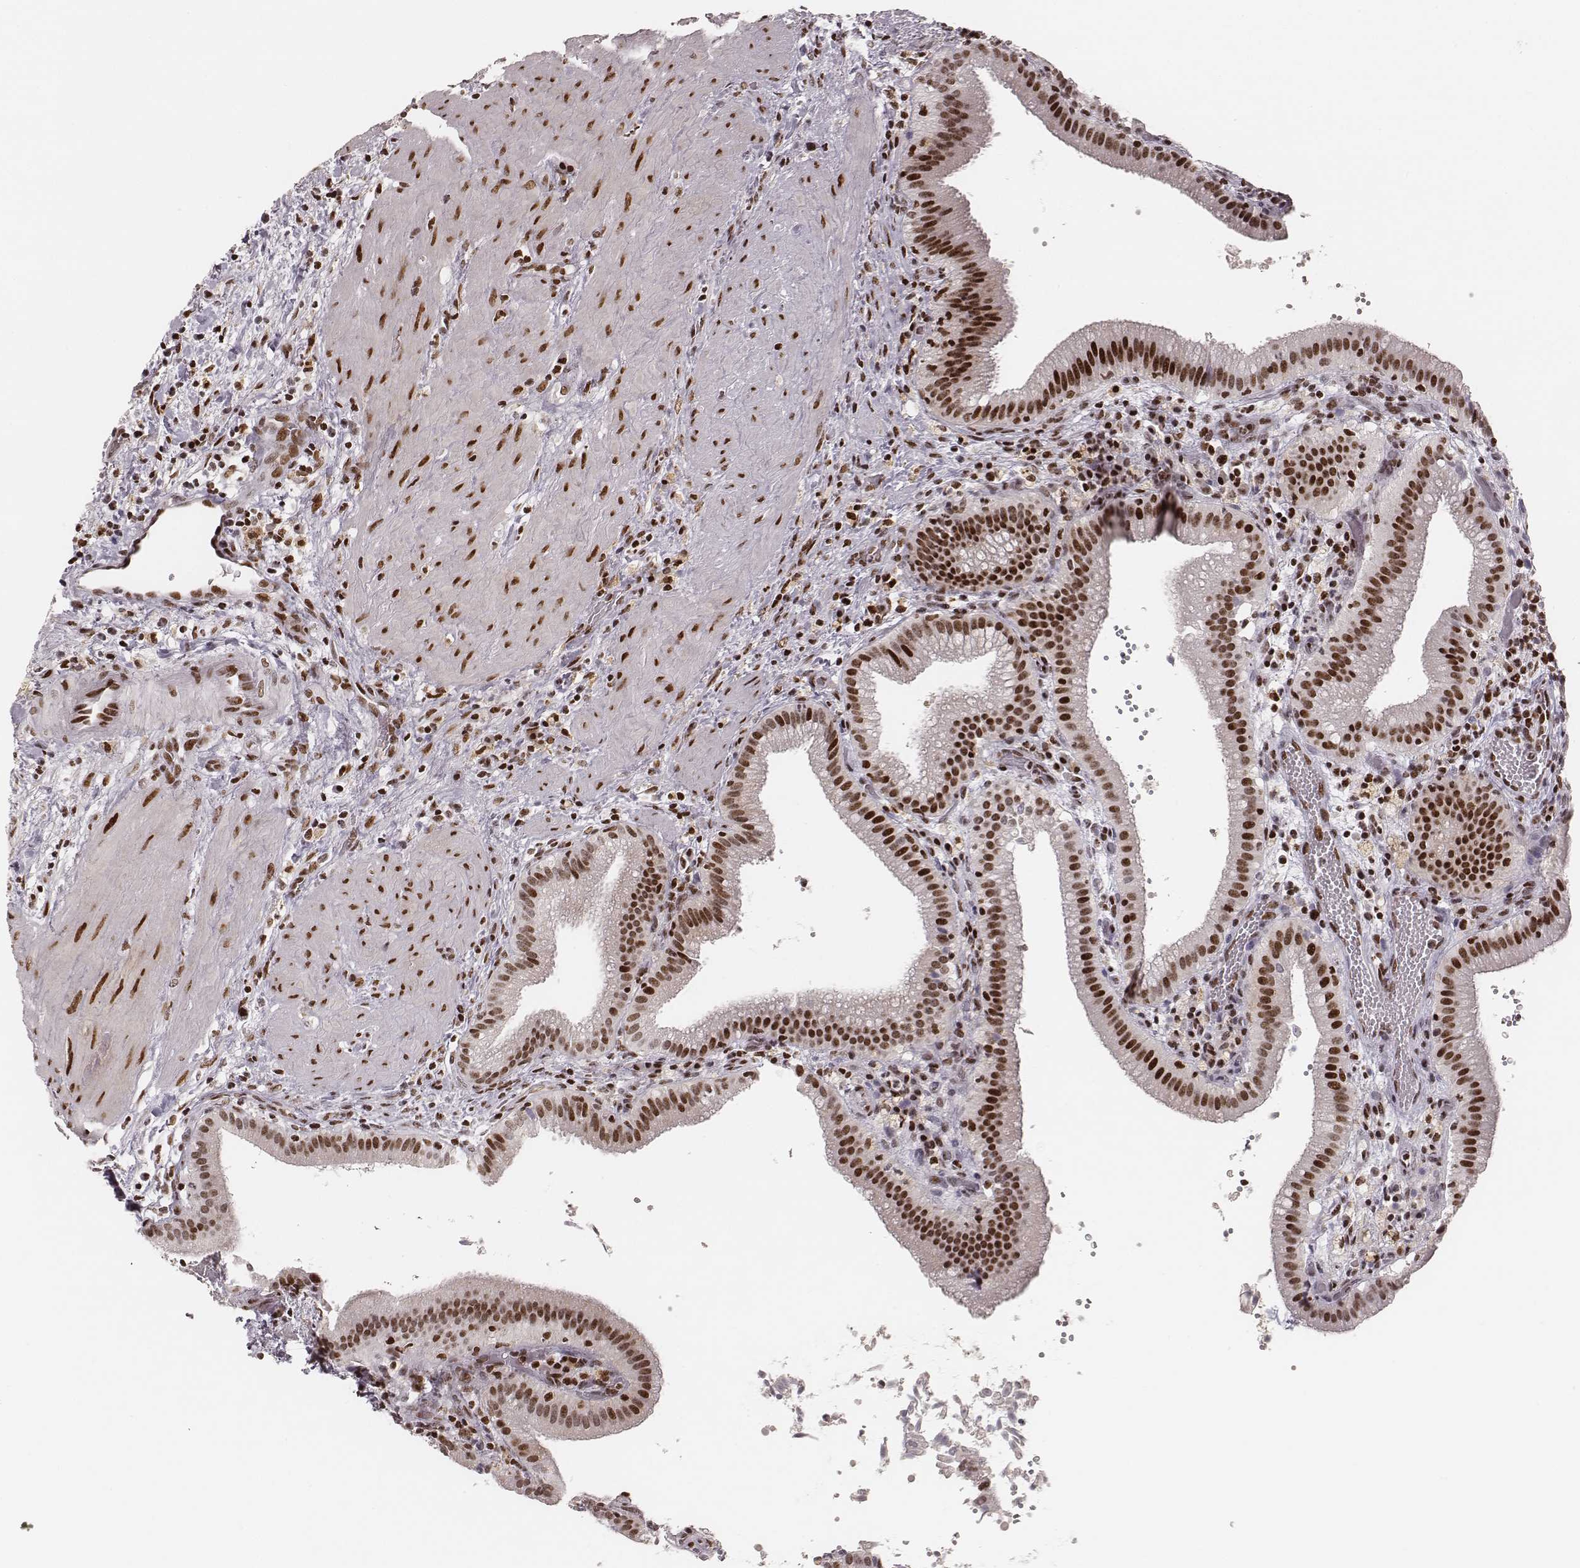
{"staining": {"intensity": "moderate", "quantity": "25%-75%", "location": "nuclear"}, "tissue": "gallbladder", "cell_type": "Glandular cells", "image_type": "normal", "snomed": [{"axis": "morphology", "description": "Normal tissue, NOS"}, {"axis": "topography", "description": "Gallbladder"}], "caption": "Glandular cells display medium levels of moderate nuclear expression in about 25%-75% of cells in unremarkable human gallbladder. (DAB IHC with brightfield microscopy, high magnification).", "gene": "HNRNPC", "patient": {"sex": "male", "age": 42}}